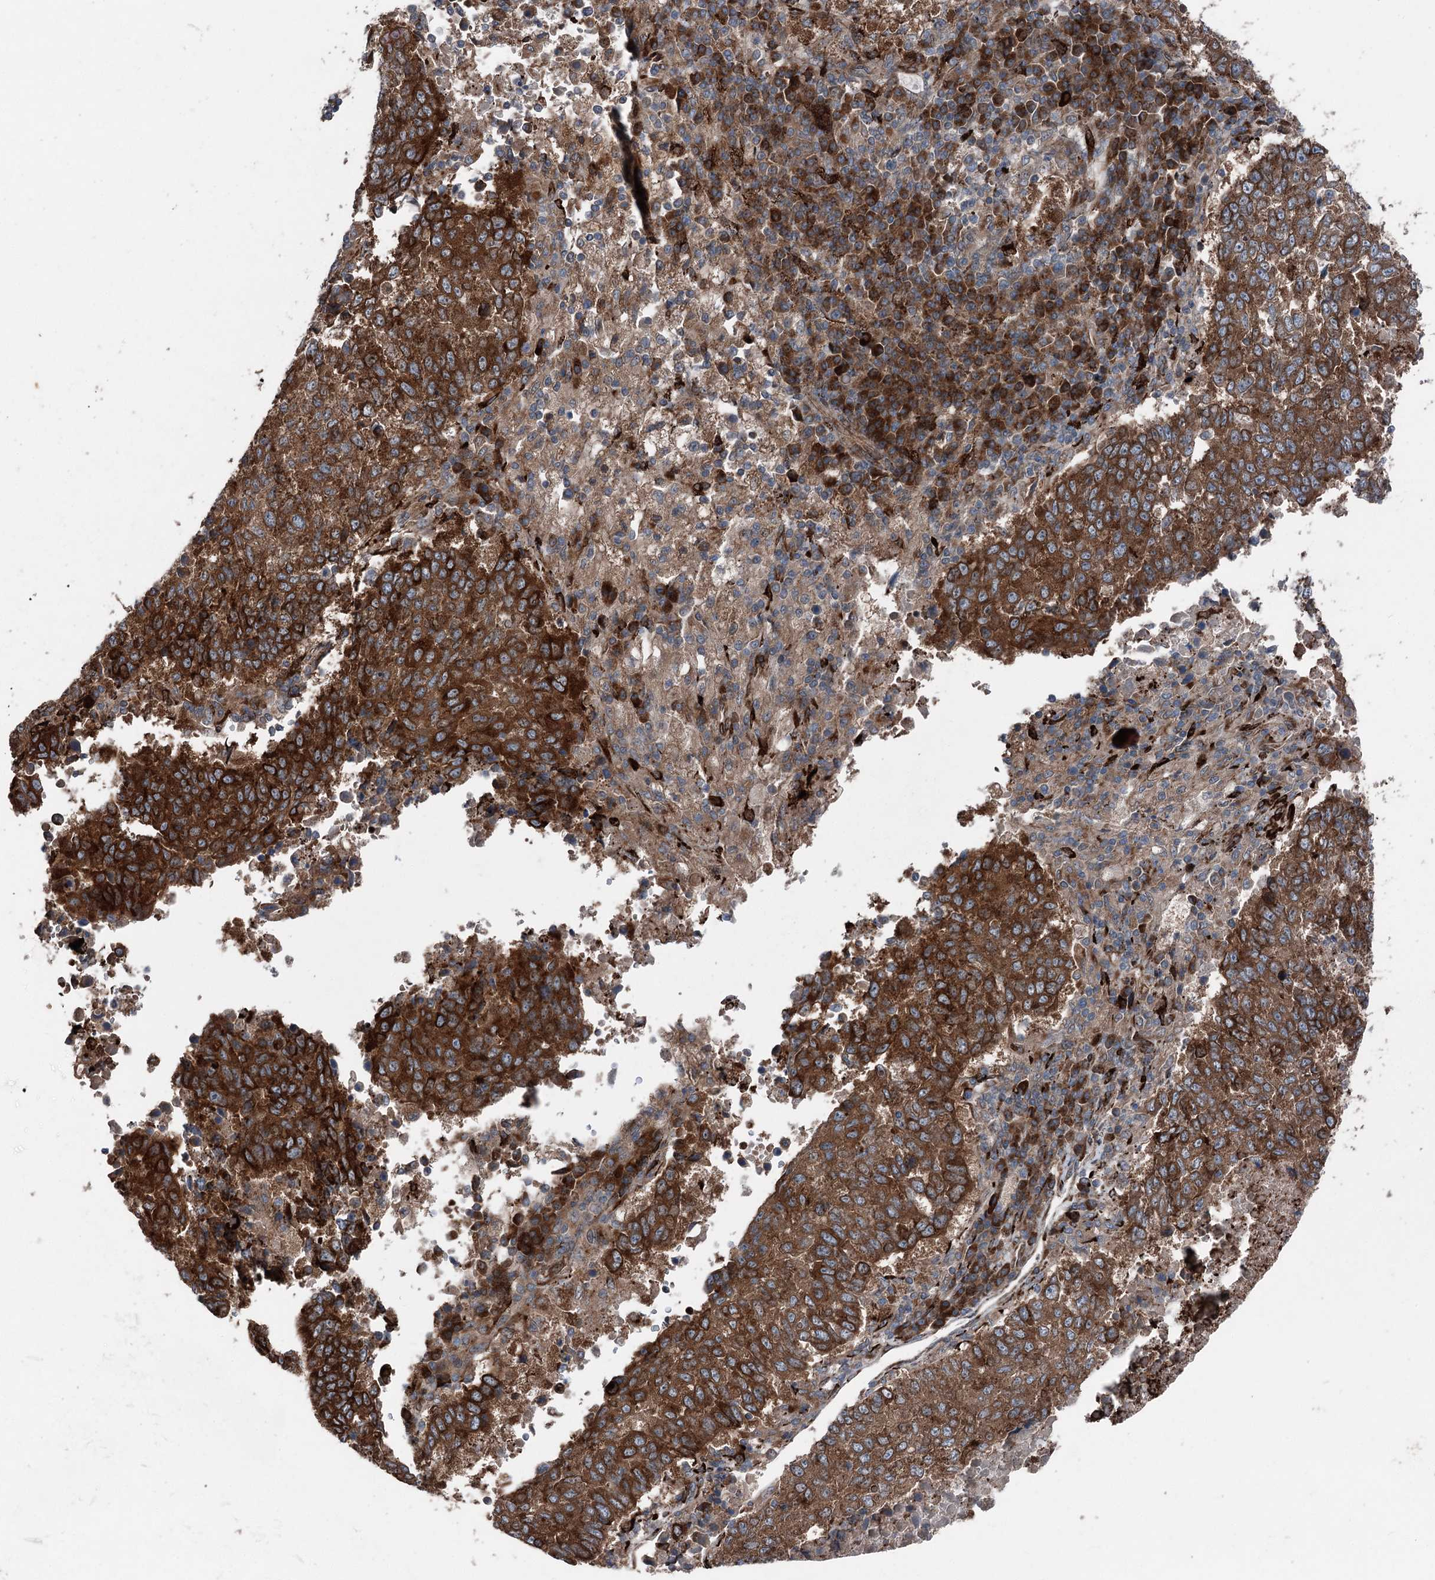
{"staining": {"intensity": "strong", "quantity": ">75%", "location": "cytoplasmic/membranous"}, "tissue": "lung cancer", "cell_type": "Tumor cells", "image_type": "cancer", "snomed": [{"axis": "morphology", "description": "Squamous cell carcinoma, NOS"}, {"axis": "topography", "description": "Lung"}], "caption": "An image showing strong cytoplasmic/membranous positivity in approximately >75% of tumor cells in lung cancer, as visualized by brown immunohistochemical staining.", "gene": "DDIAS", "patient": {"sex": "male", "age": 73}}